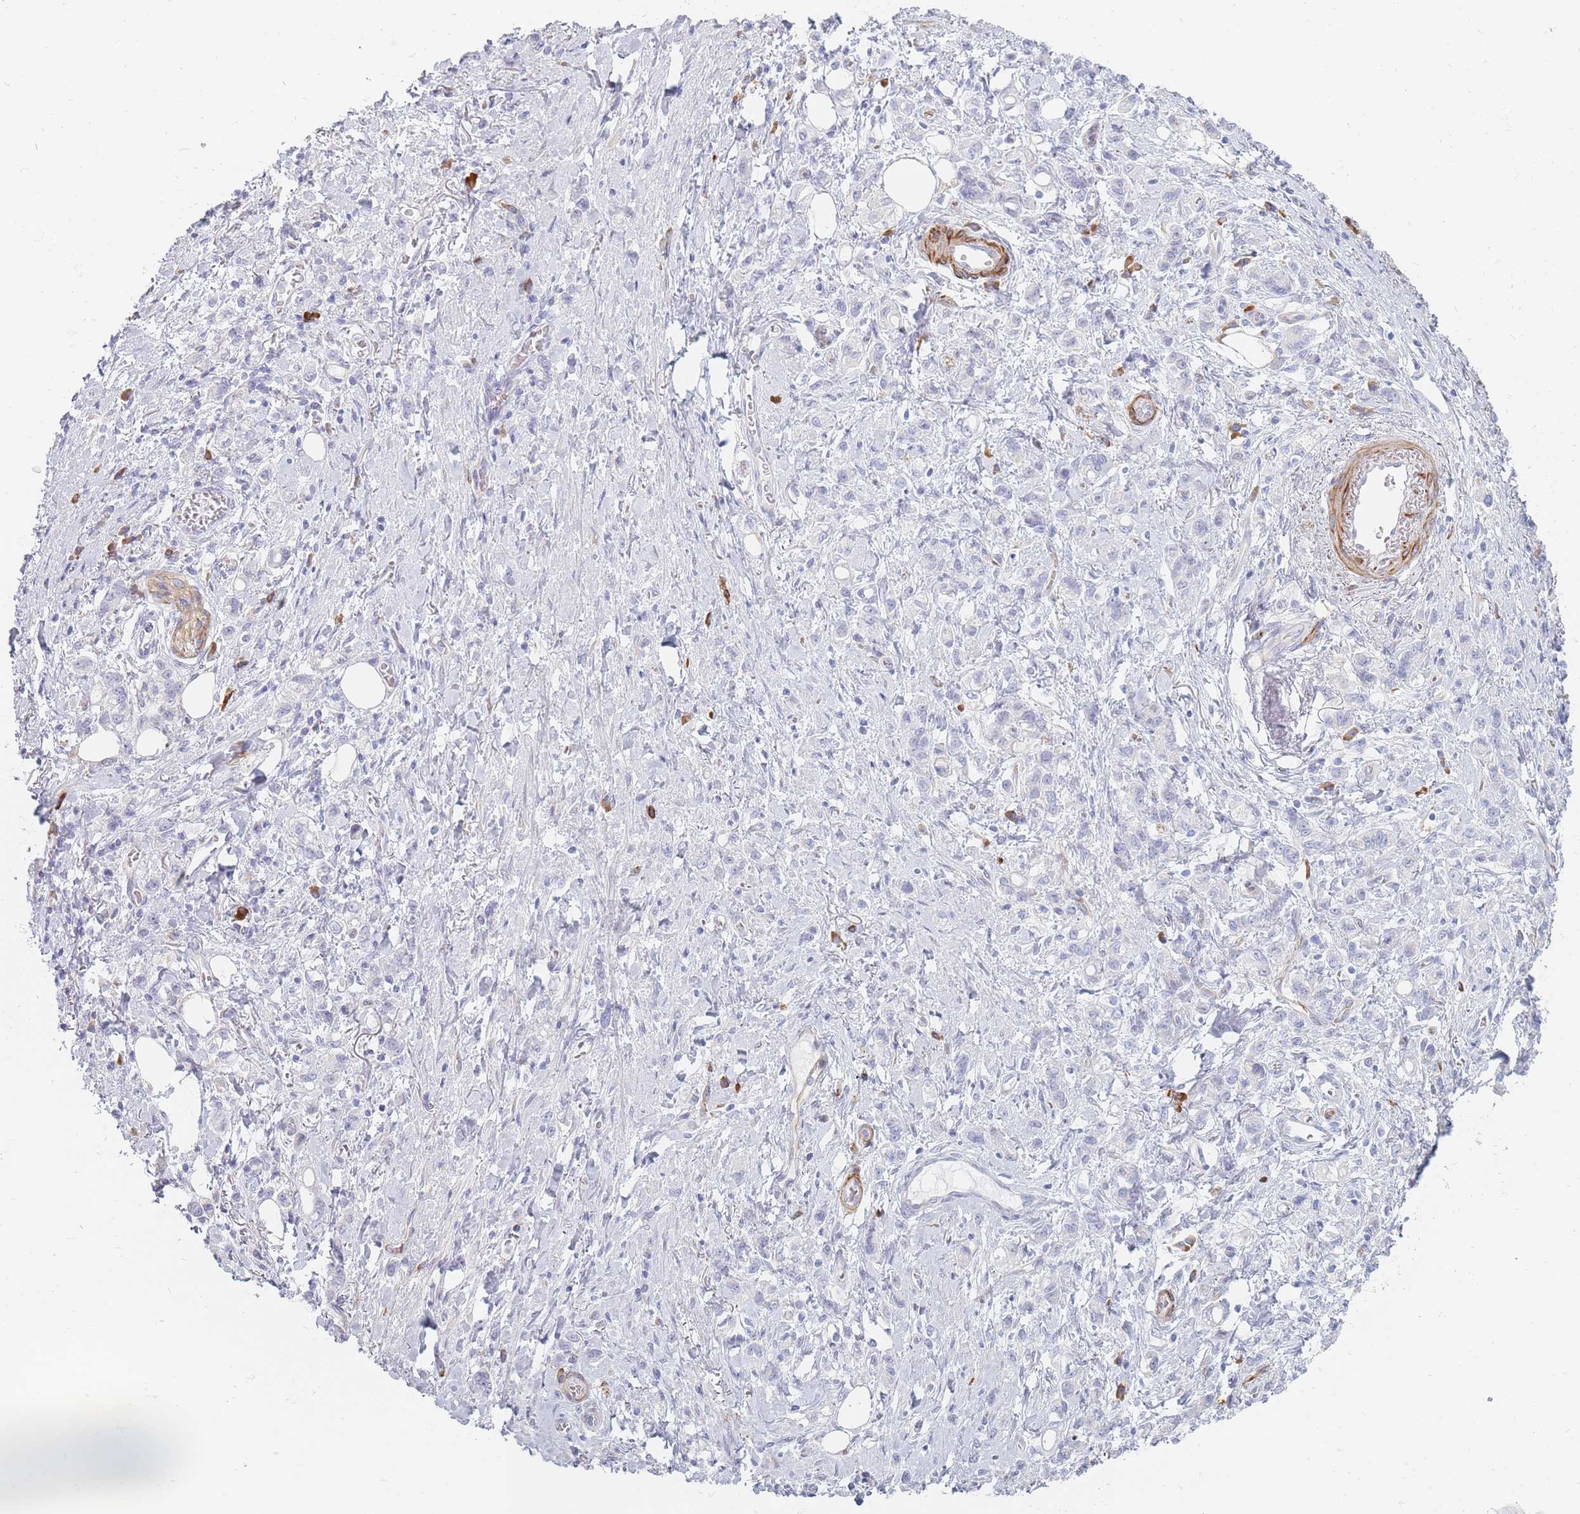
{"staining": {"intensity": "negative", "quantity": "none", "location": "none"}, "tissue": "stomach cancer", "cell_type": "Tumor cells", "image_type": "cancer", "snomed": [{"axis": "morphology", "description": "Adenocarcinoma, NOS"}, {"axis": "topography", "description": "Stomach"}], "caption": "Tumor cells are negative for protein expression in human adenocarcinoma (stomach). The staining was performed using DAB (3,3'-diaminobenzidine) to visualize the protein expression in brown, while the nuclei were stained in blue with hematoxylin (Magnification: 20x).", "gene": "ERBIN", "patient": {"sex": "male", "age": 77}}